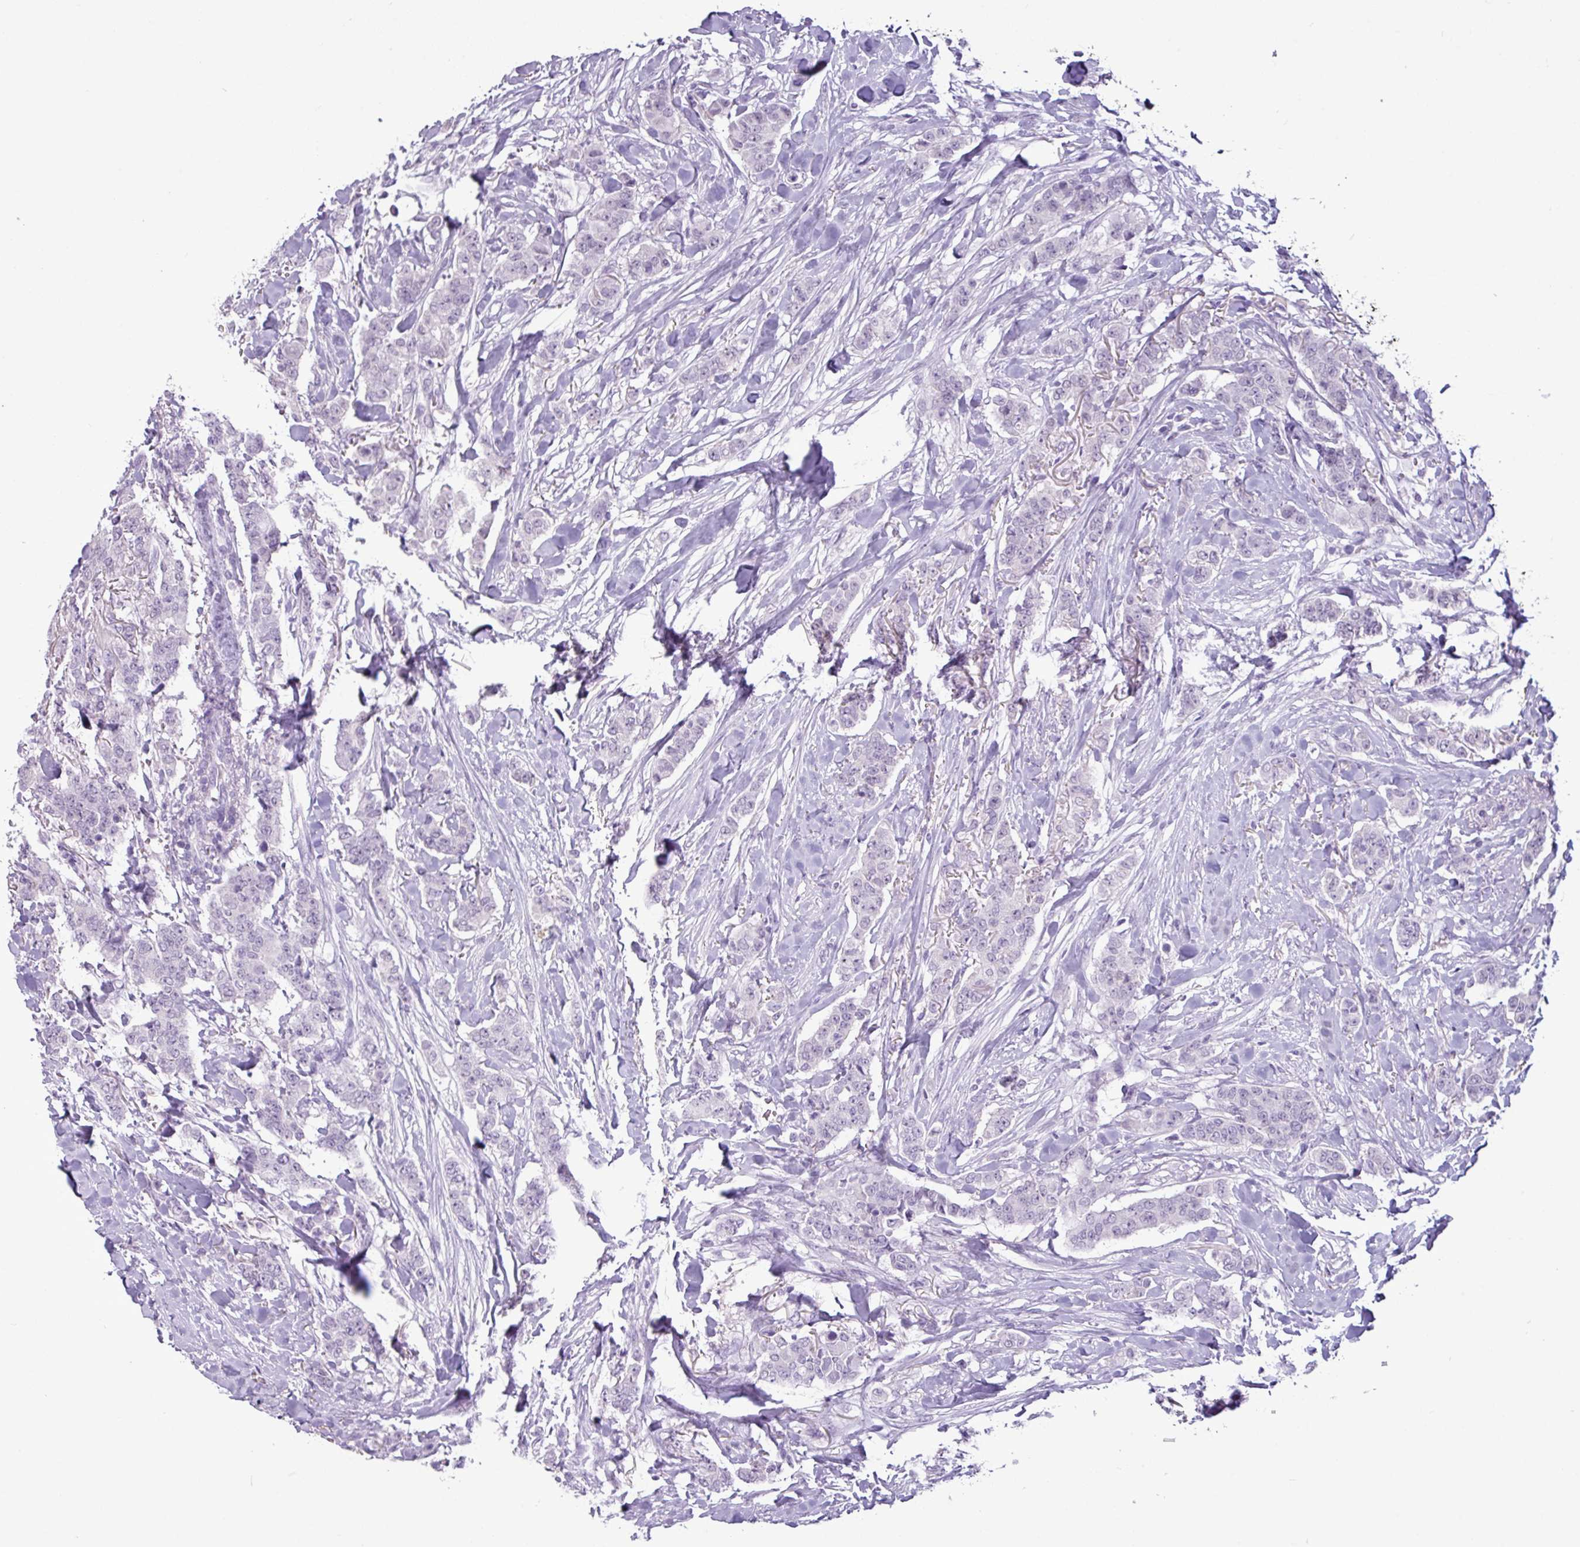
{"staining": {"intensity": "negative", "quantity": "none", "location": "none"}, "tissue": "breast cancer", "cell_type": "Tumor cells", "image_type": "cancer", "snomed": [{"axis": "morphology", "description": "Duct carcinoma"}, {"axis": "topography", "description": "Breast"}], "caption": "Protein analysis of breast cancer displays no significant staining in tumor cells.", "gene": "AMY2A", "patient": {"sex": "female", "age": 40}}